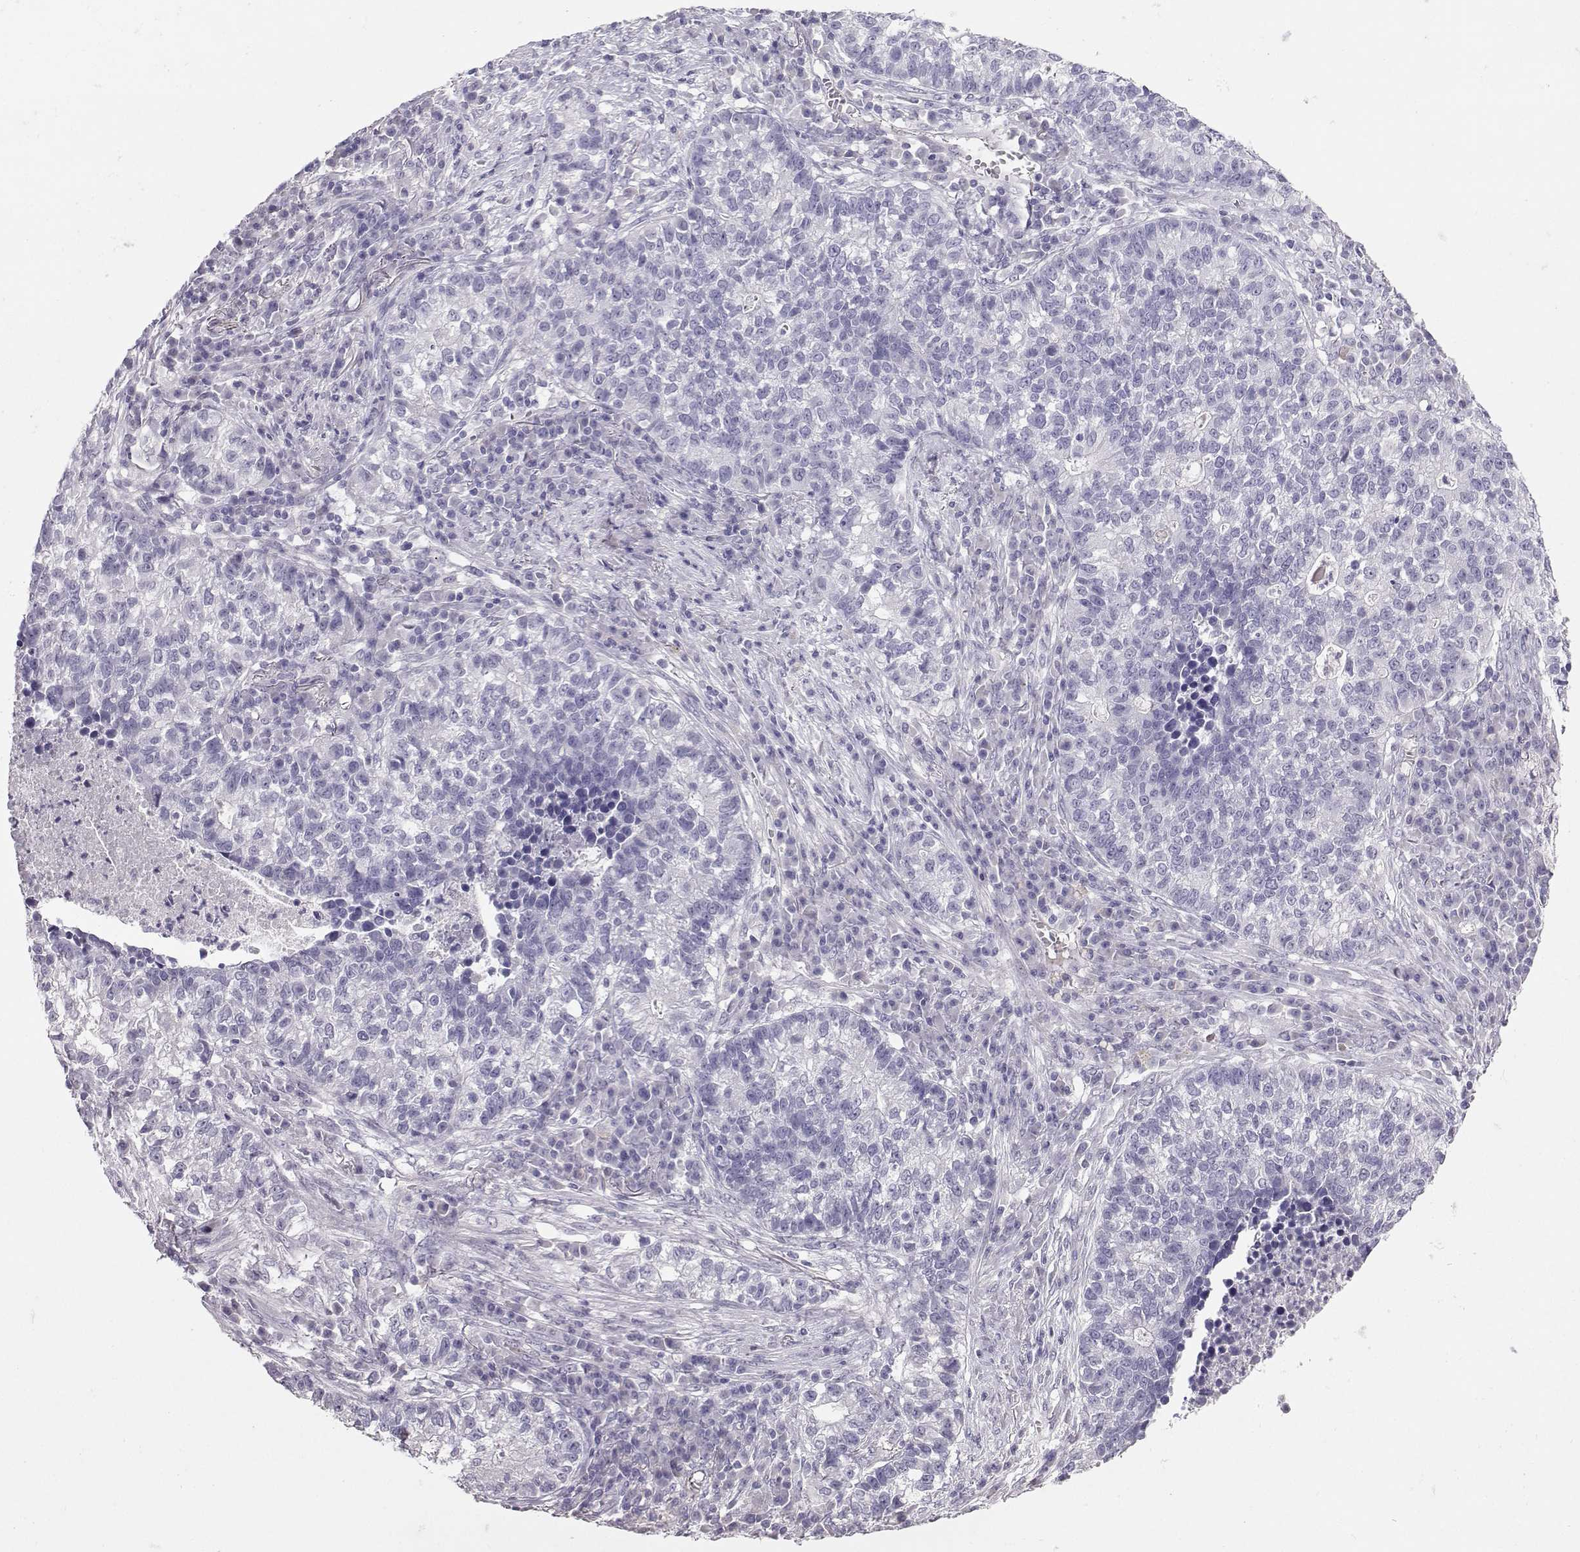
{"staining": {"intensity": "negative", "quantity": "none", "location": "none"}, "tissue": "lung cancer", "cell_type": "Tumor cells", "image_type": "cancer", "snomed": [{"axis": "morphology", "description": "Adenocarcinoma, NOS"}, {"axis": "topography", "description": "Lung"}], "caption": "Immunohistochemistry photomicrograph of neoplastic tissue: lung cancer (adenocarcinoma) stained with DAB (3,3'-diaminobenzidine) shows no significant protein expression in tumor cells.", "gene": "CARTPT", "patient": {"sex": "male", "age": 57}}